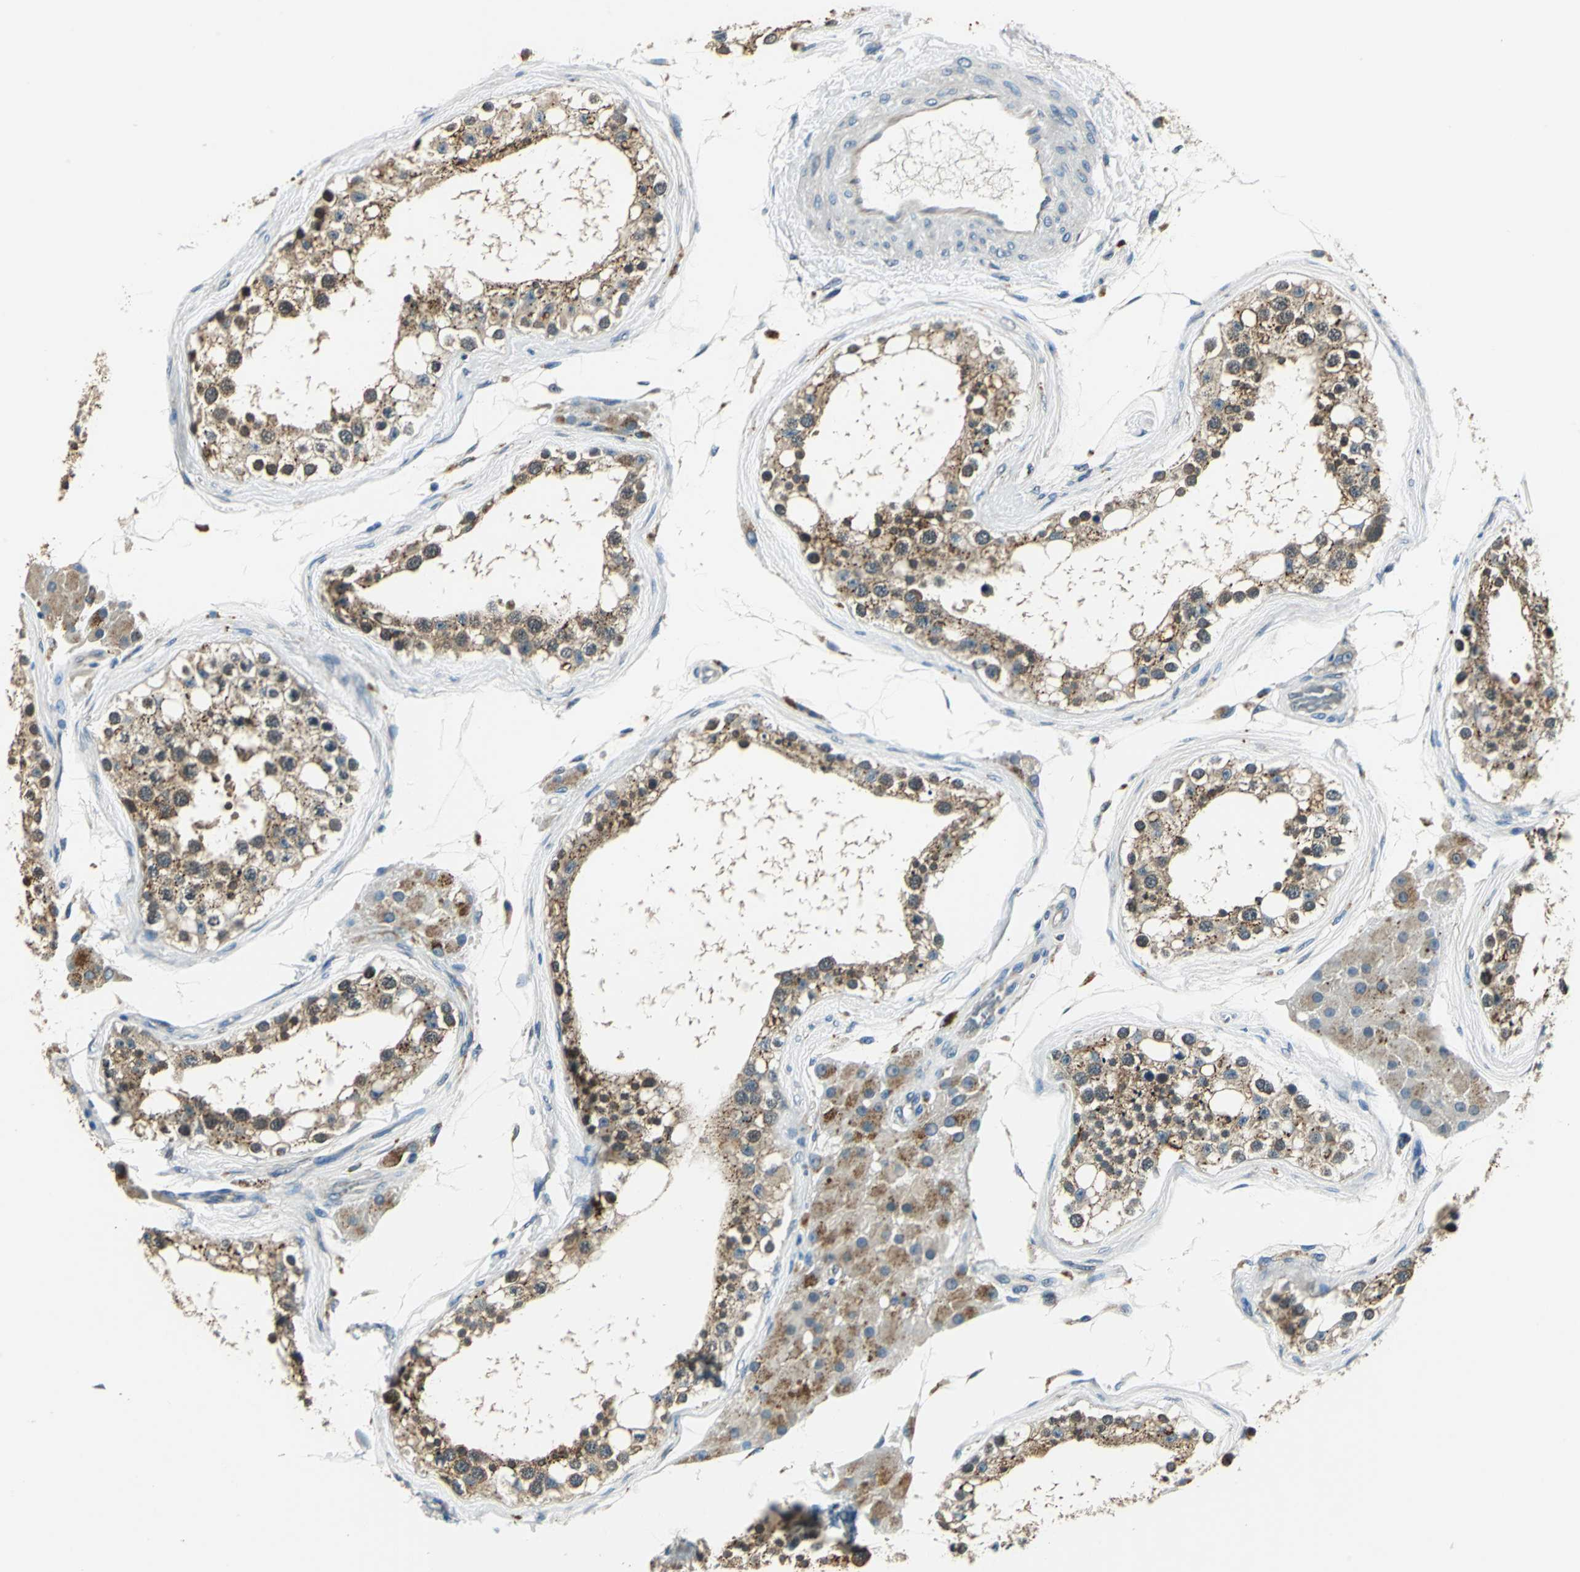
{"staining": {"intensity": "moderate", "quantity": ">75%", "location": "cytoplasmic/membranous"}, "tissue": "testis", "cell_type": "Cells in seminiferous ducts", "image_type": "normal", "snomed": [{"axis": "morphology", "description": "Normal tissue, NOS"}, {"axis": "topography", "description": "Testis"}], "caption": "Immunohistochemistry histopathology image of benign human testis stained for a protein (brown), which reveals medium levels of moderate cytoplasmic/membranous staining in about >75% of cells in seminiferous ducts.", "gene": "NIT1", "patient": {"sex": "male", "age": 68}}